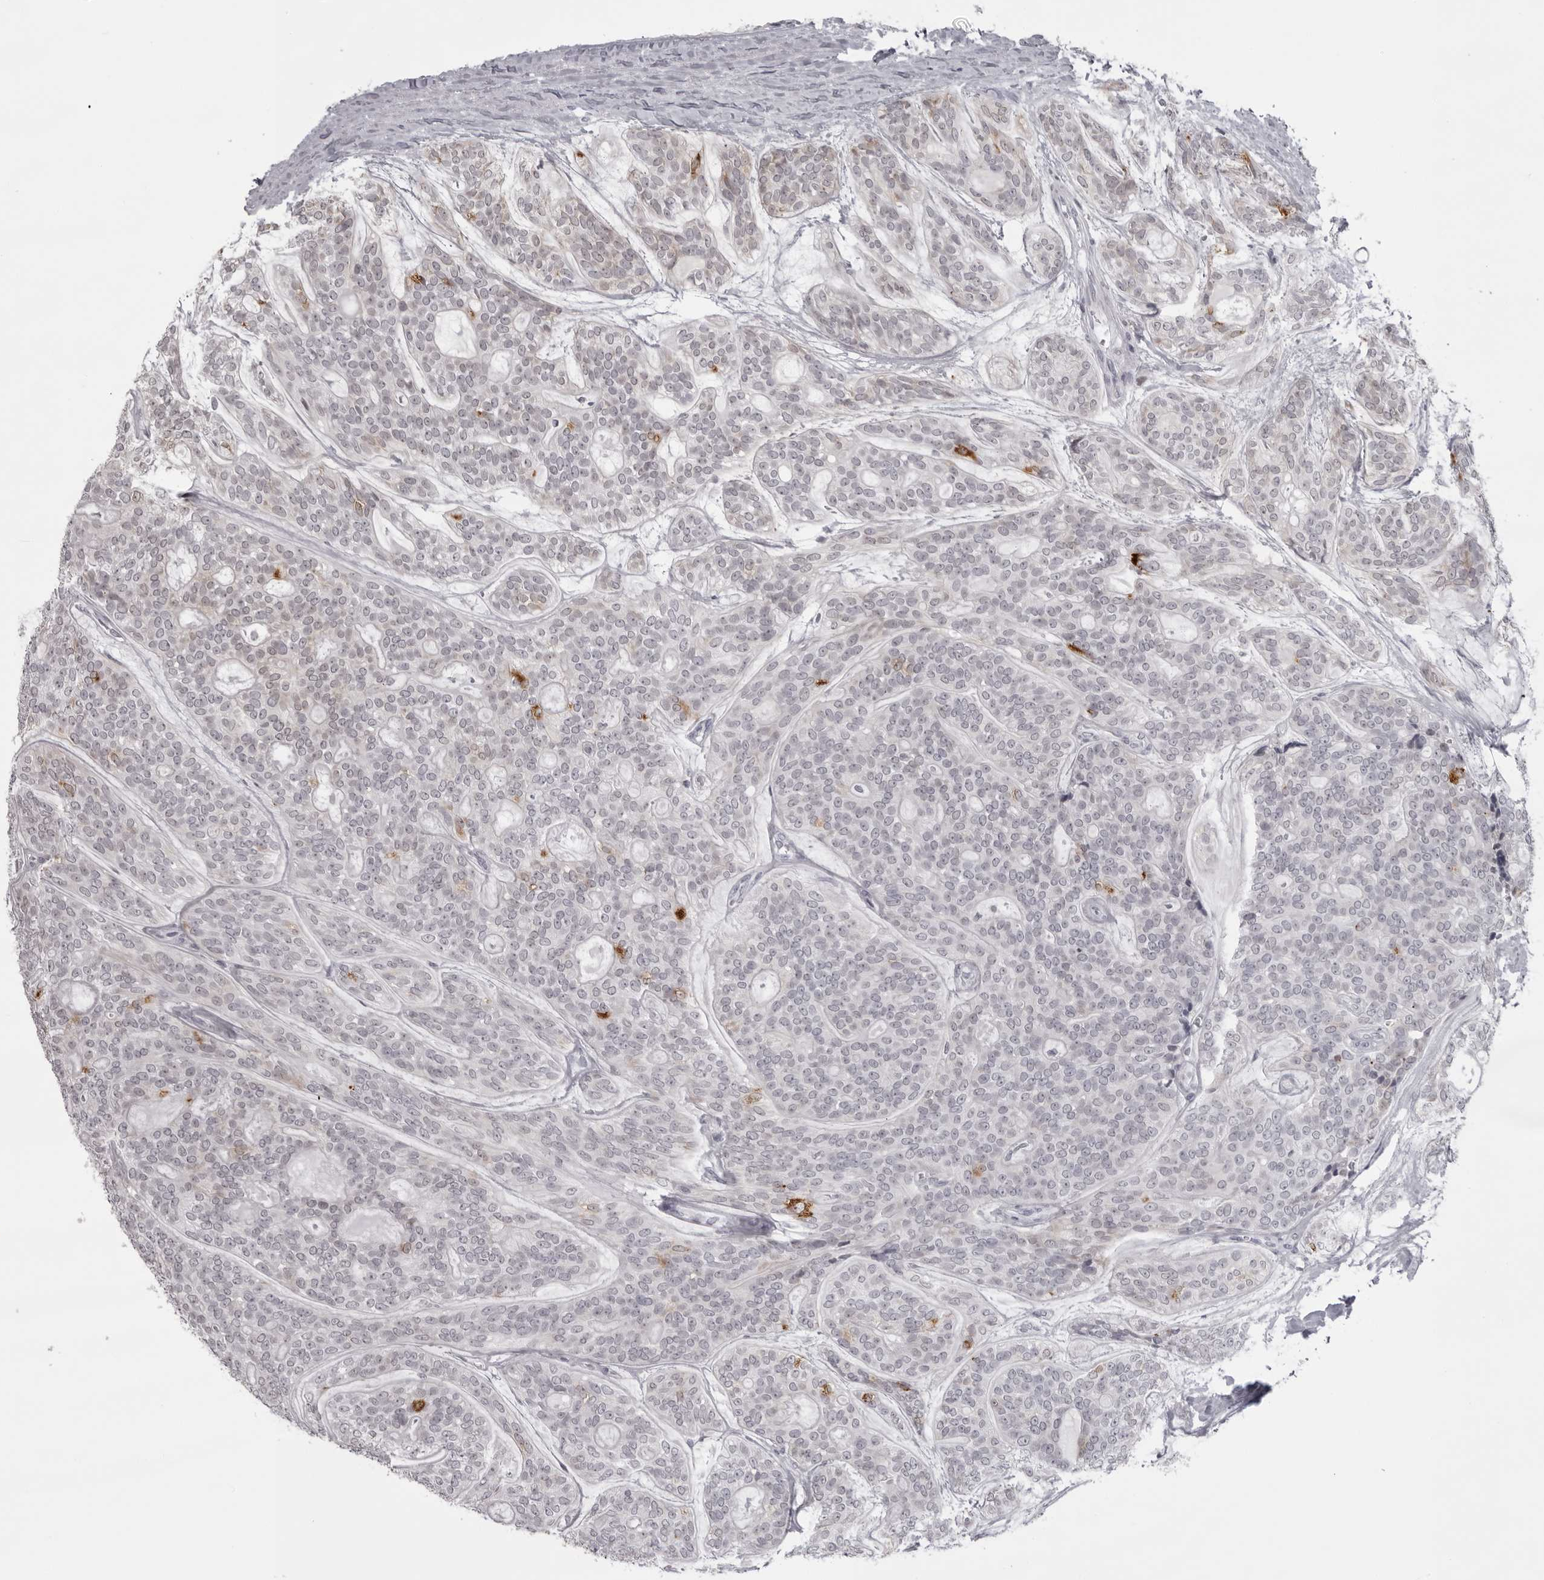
{"staining": {"intensity": "moderate", "quantity": "<25%", "location": "cytoplasmic/membranous"}, "tissue": "head and neck cancer", "cell_type": "Tumor cells", "image_type": "cancer", "snomed": [{"axis": "morphology", "description": "Adenocarcinoma, NOS"}, {"axis": "topography", "description": "Head-Neck"}], "caption": "This is an image of immunohistochemistry (IHC) staining of head and neck cancer (adenocarcinoma), which shows moderate positivity in the cytoplasmic/membranous of tumor cells.", "gene": "NUDT18", "patient": {"sex": "male", "age": 66}}